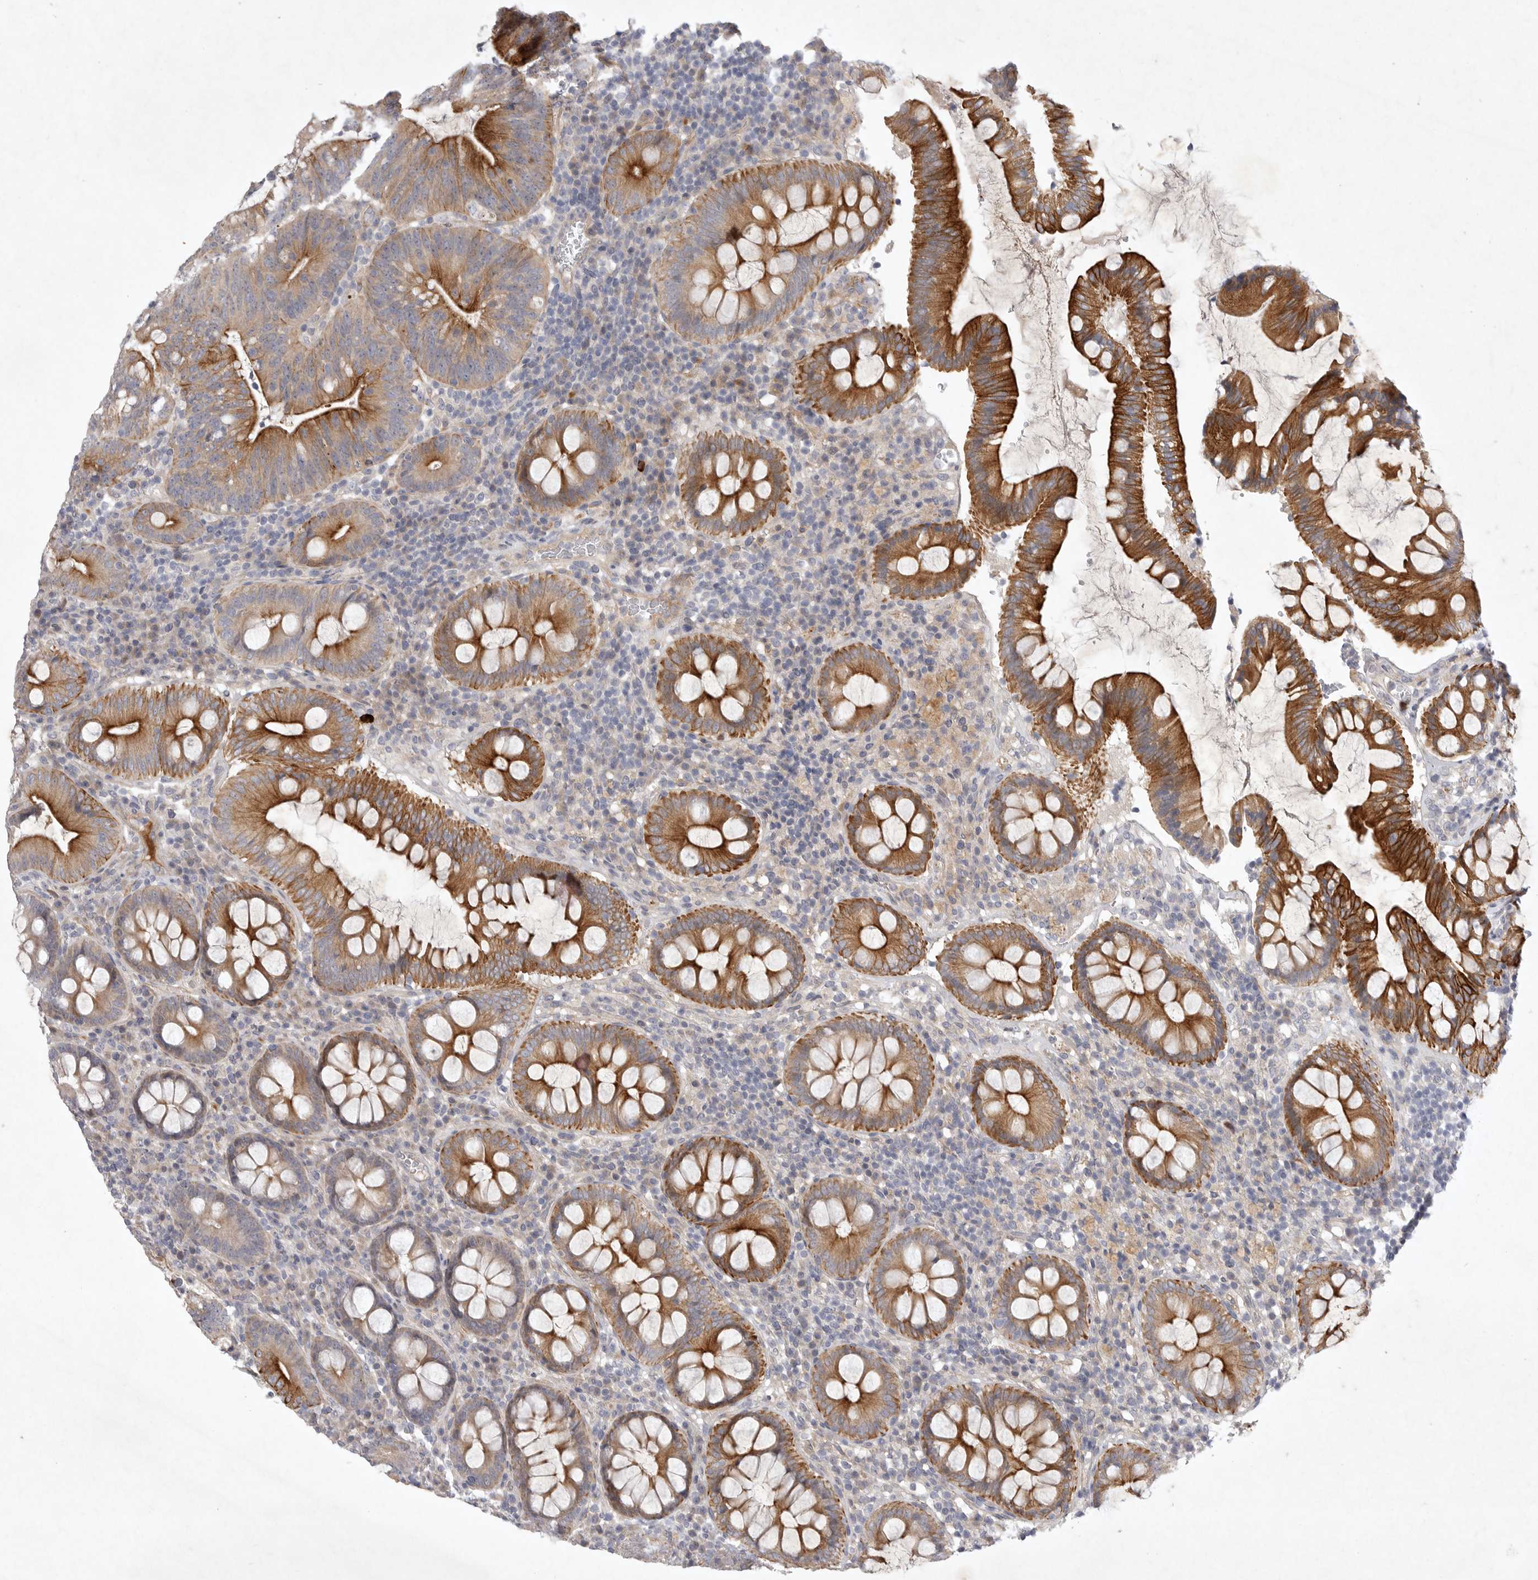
{"staining": {"intensity": "moderate", "quantity": ">75%", "location": "cytoplasmic/membranous"}, "tissue": "colorectal cancer", "cell_type": "Tumor cells", "image_type": "cancer", "snomed": [{"axis": "morphology", "description": "Adenocarcinoma, NOS"}, {"axis": "topography", "description": "Colon"}], "caption": "Protein expression by immunohistochemistry demonstrates moderate cytoplasmic/membranous expression in approximately >75% of tumor cells in adenocarcinoma (colorectal). Ihc stains the protein in brown and the nuclei are stained blue.", "gene": "BZW2", "patient": {"sex": "female", "age": 66}}